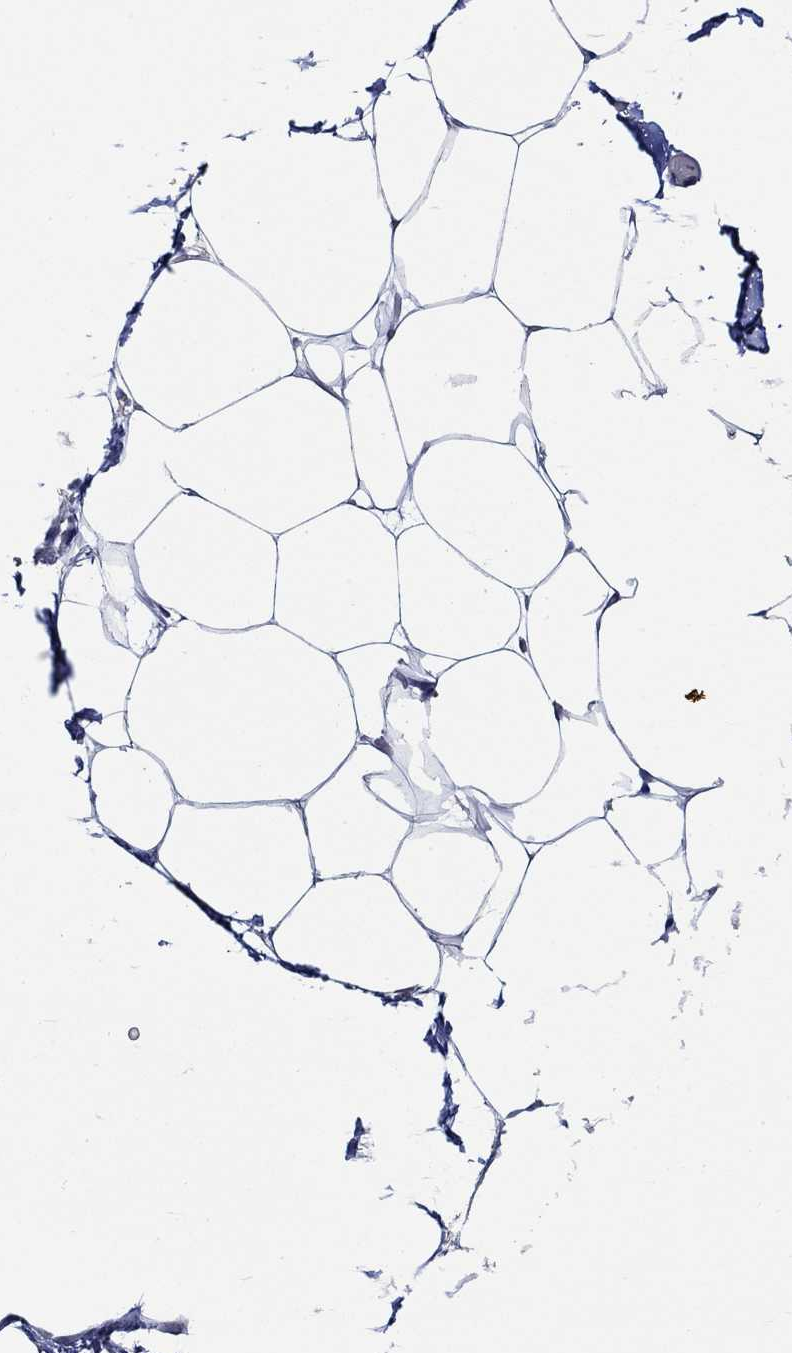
{"staining": {"intensity": "negative", "quantity": "none", "location": "none"}, "tissue": "adipose tissue", "cell_type": "Adipocytes", "image_type": "normal", "snomed": [{"axis": "morphology", "description": "Normal tissue, NOS"}, {"axis": "topography", "description": "Adipose tissue"}], "caption": "DAB (3,3'-diaminobenzidine) immunohistochemical staining of benign adipose tissue exhibits no significant expression in adipocytes. (Stains: DAB (3,3'-diaminobenzidine) IHC with hematoxylin counter stain, Microscopy: brightfield microscopy at high magnification).", "gene": "WDR53", "patient": {"sex": "male", "age": 57}}